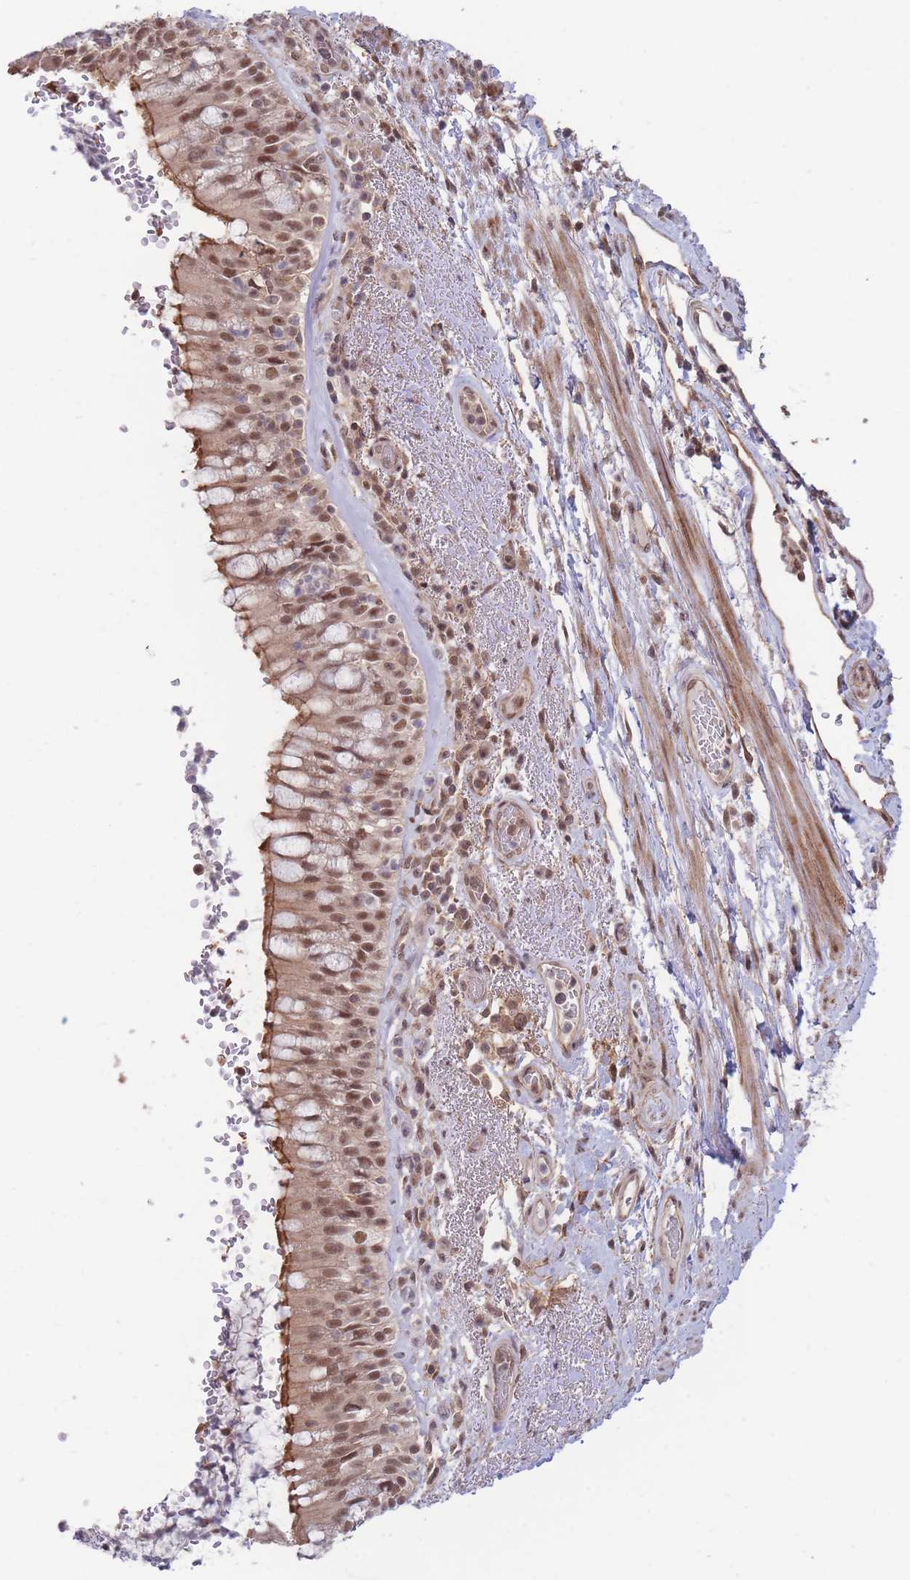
{"staining": {"intensity": "strong", "quantity": ">75%", "location": "cytoplasmic/membranous,nuclear"}, "tissue": "bronchus", "cell_type": "Respiratory epithelial cells", "image_type": "normal", "snomed": [{"axis": "morphology", "description": "Normal tissue, NOS"}, {"axis": "topography", "description": "Cartilage tissue"}, {"axis": "topography", "description": "Bronchus"}], "caption": "This is an image of immunohistochemistry (IHC) staining of unremarkable bronchus, which shows strong positivity in the cytoplasmic/membranous,nuclear of respiratory epithelial cells.", "gene": "BOD1L1", "patient": {"sex": "male", "age": 63}}